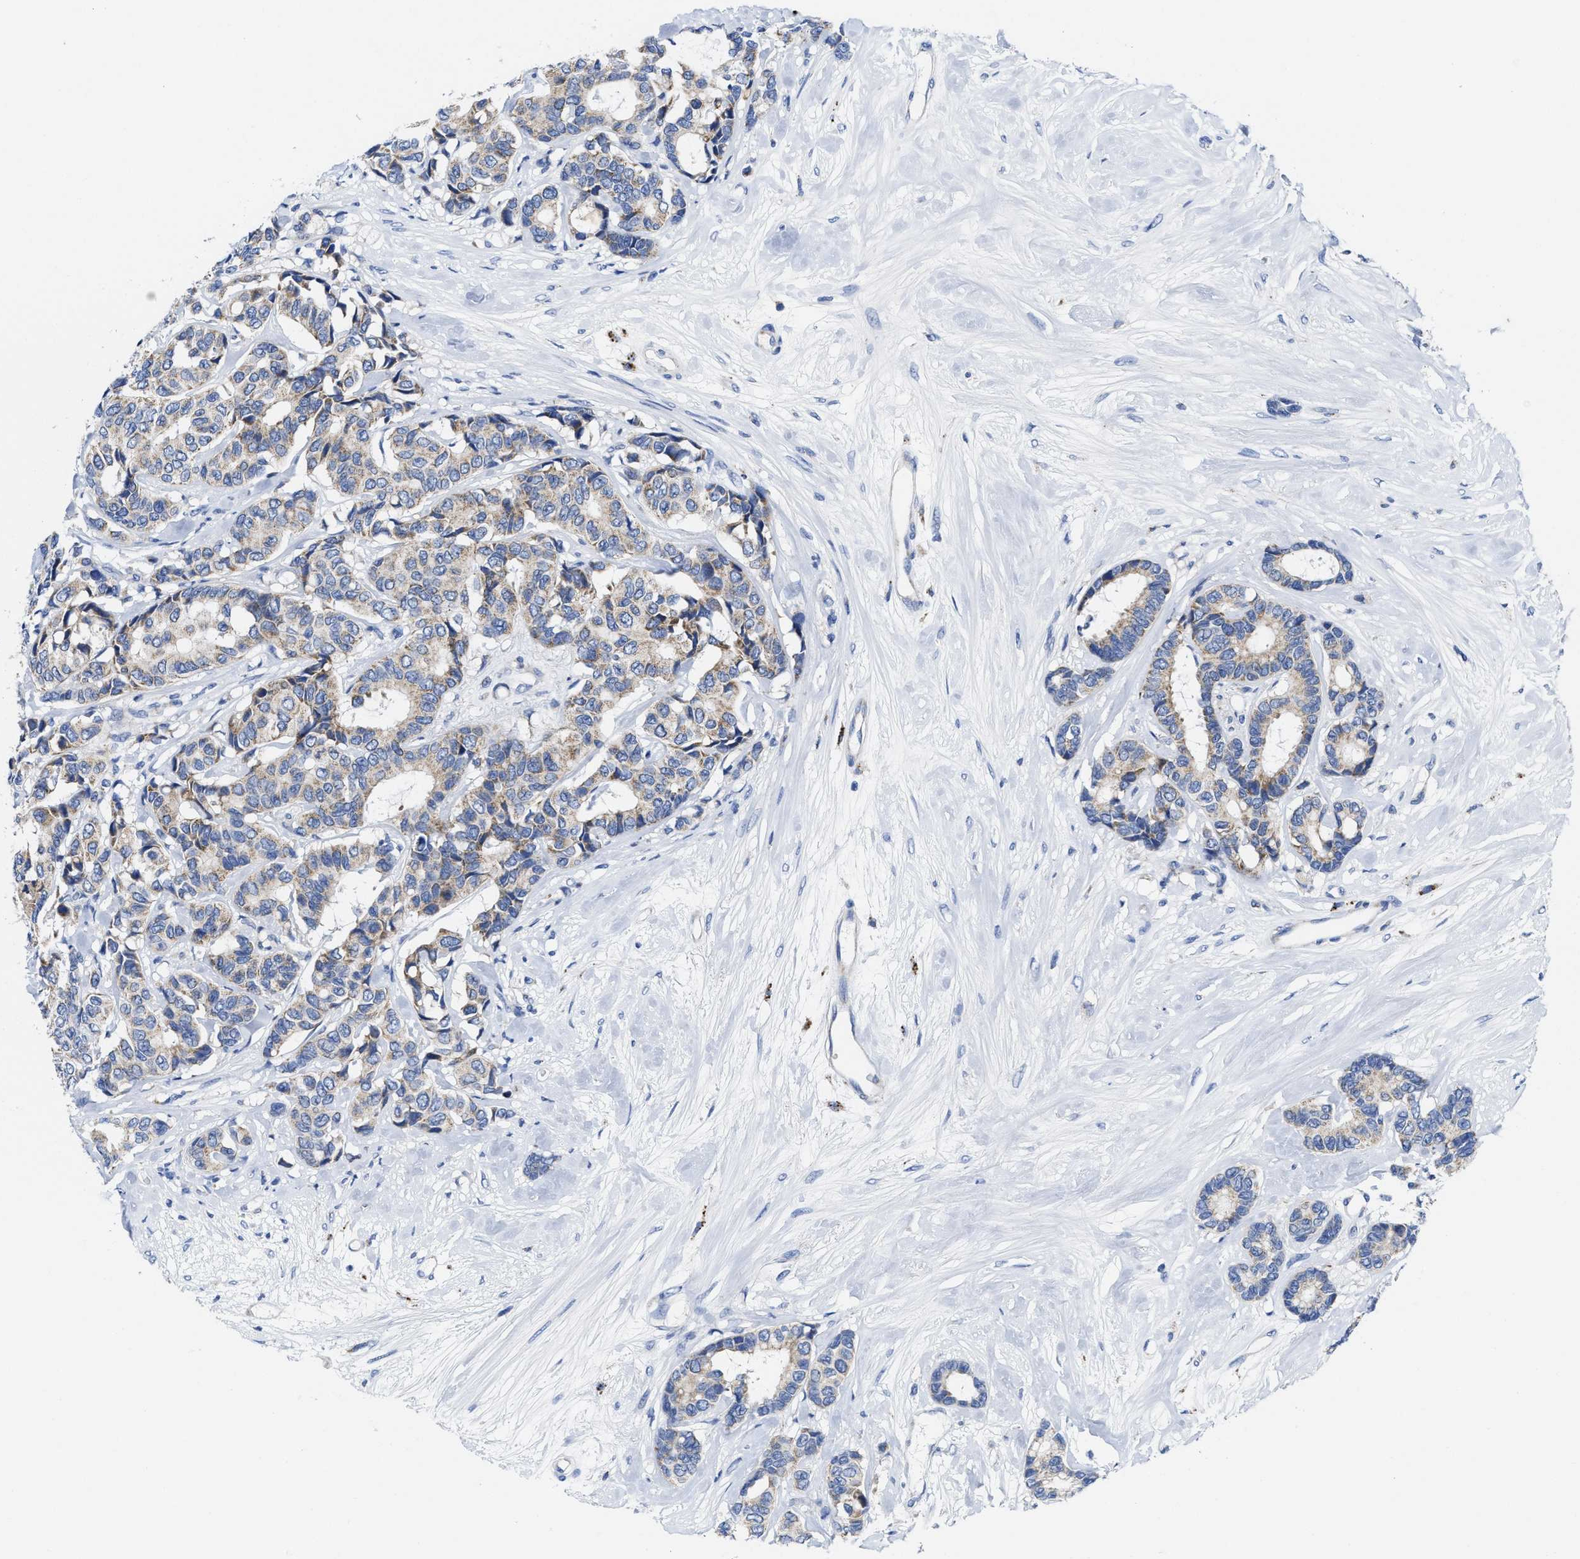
{"staining": {"intensity": "weak", "quantity": "<25%", "location": "cytoplasmic/membranous"}, "tissue": "breast cancer", "cell_type": "Tumor cells", "image_type": "cancer", "snomed": [{"axis": "morphology", "description": "Duct carcinoma"}, {"axis": "topography", "description": "Breast"}], "caption": "Immunohistochemistry image of neoplastic tissue: human invasive ductal carcinoma (breast) stained with DAB (3,3'-diaminobenzidine) reveals no significant protein expression in tumor cells.", "gene": "TBRG4", "patient": {"sex": "female", "age": 87}}